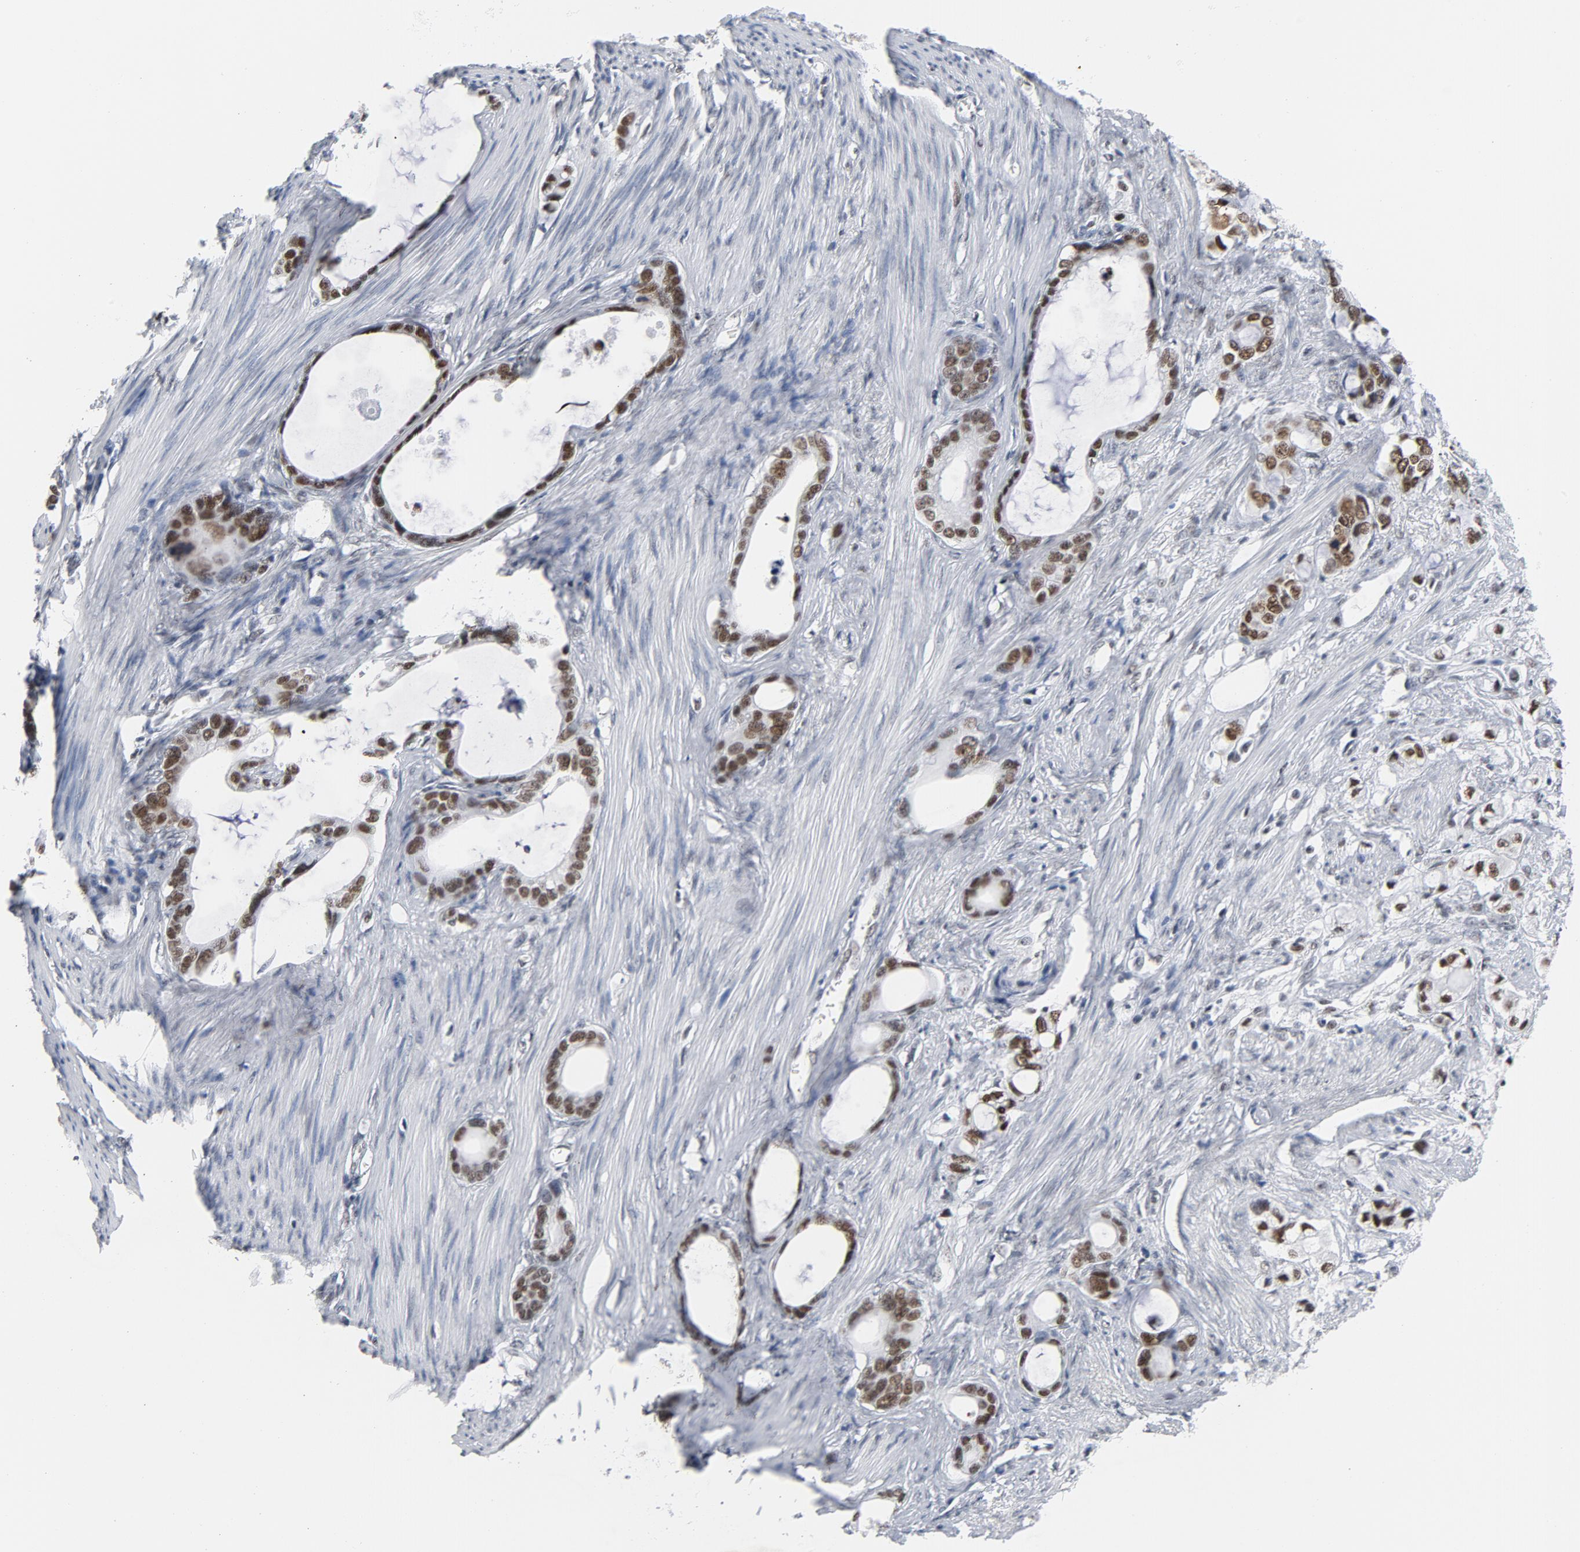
{"staining": {"intensity": "moderate", "quantity": ">75%", "location": "nuclear"}, "tissue": "stomach cancer", "cell_type": "Tumor cells", "image_type": "cancer", "snomed": [{"axis": "morphology", "description": "Adenocarcinoma, NOS"}, {"axis": "topography", "description": "Stomach"}], "caption": "Immunohistochemical staining of stomach cancer (adenocarcinoma) shows medium levels of moderate nuclear positivity in about >75% of tumor cells. (brown staining indicates protein expression, while blue staining denotes nuclei).", "gene": "CSTF2", "patient": {"sex": "female", "age": 75}}